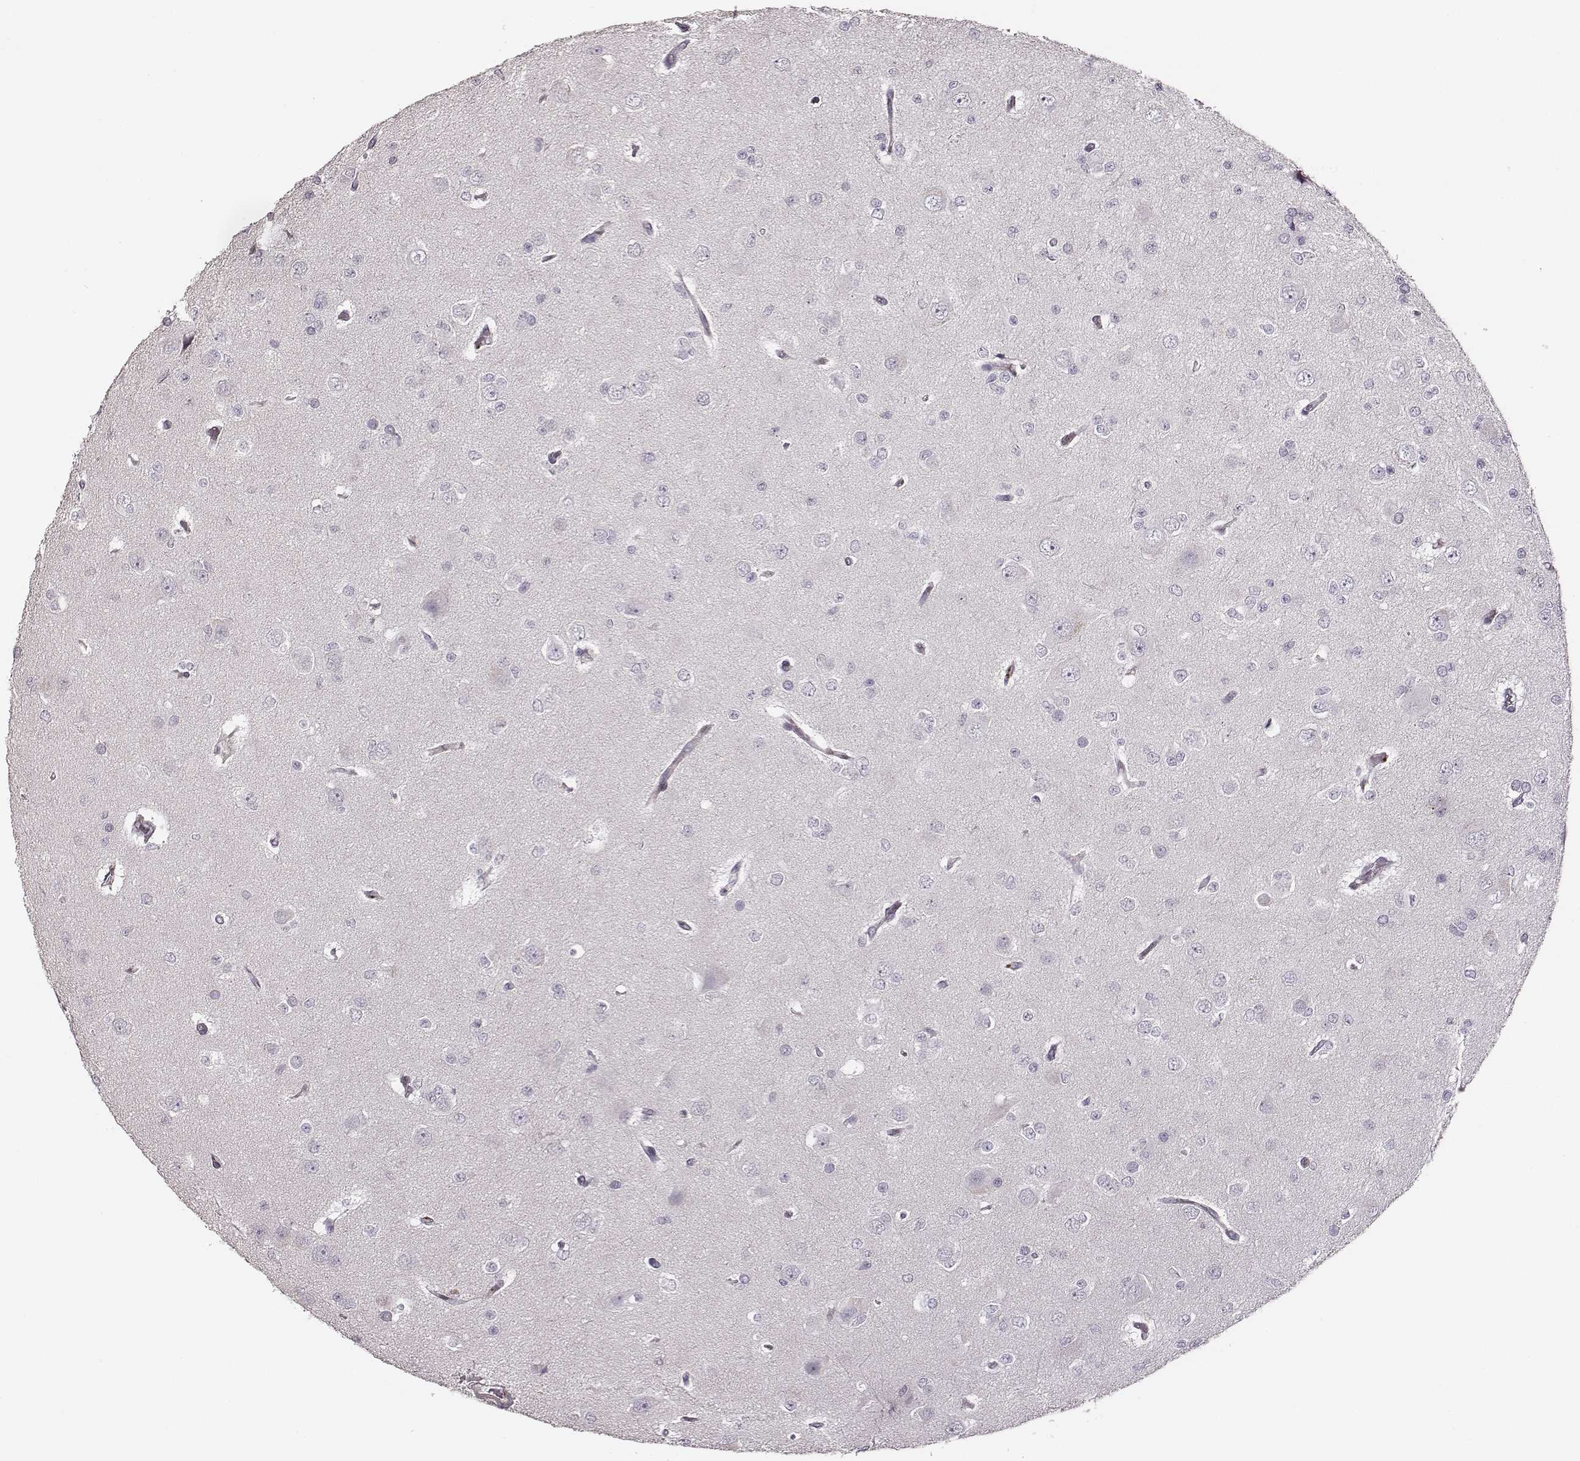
{"staining": {"intensity": "negative", "quantity": "none", "location": "none"}, "tissue": "glioma", "cell_type": "Tumor cells", "image_type": "cancer", "snomed": [{"axis": "morphology", "description": "Glioma, malignant, Low grade"}, {"axis": "topography", "description": "Brain"}], "caption": "A micrograph of malignant glioma (low-grade) stained for a protein exhibits no brown staining in tumor cells.", "gene": "ZYX", "patient": {"sex": "male", "age": 27}}